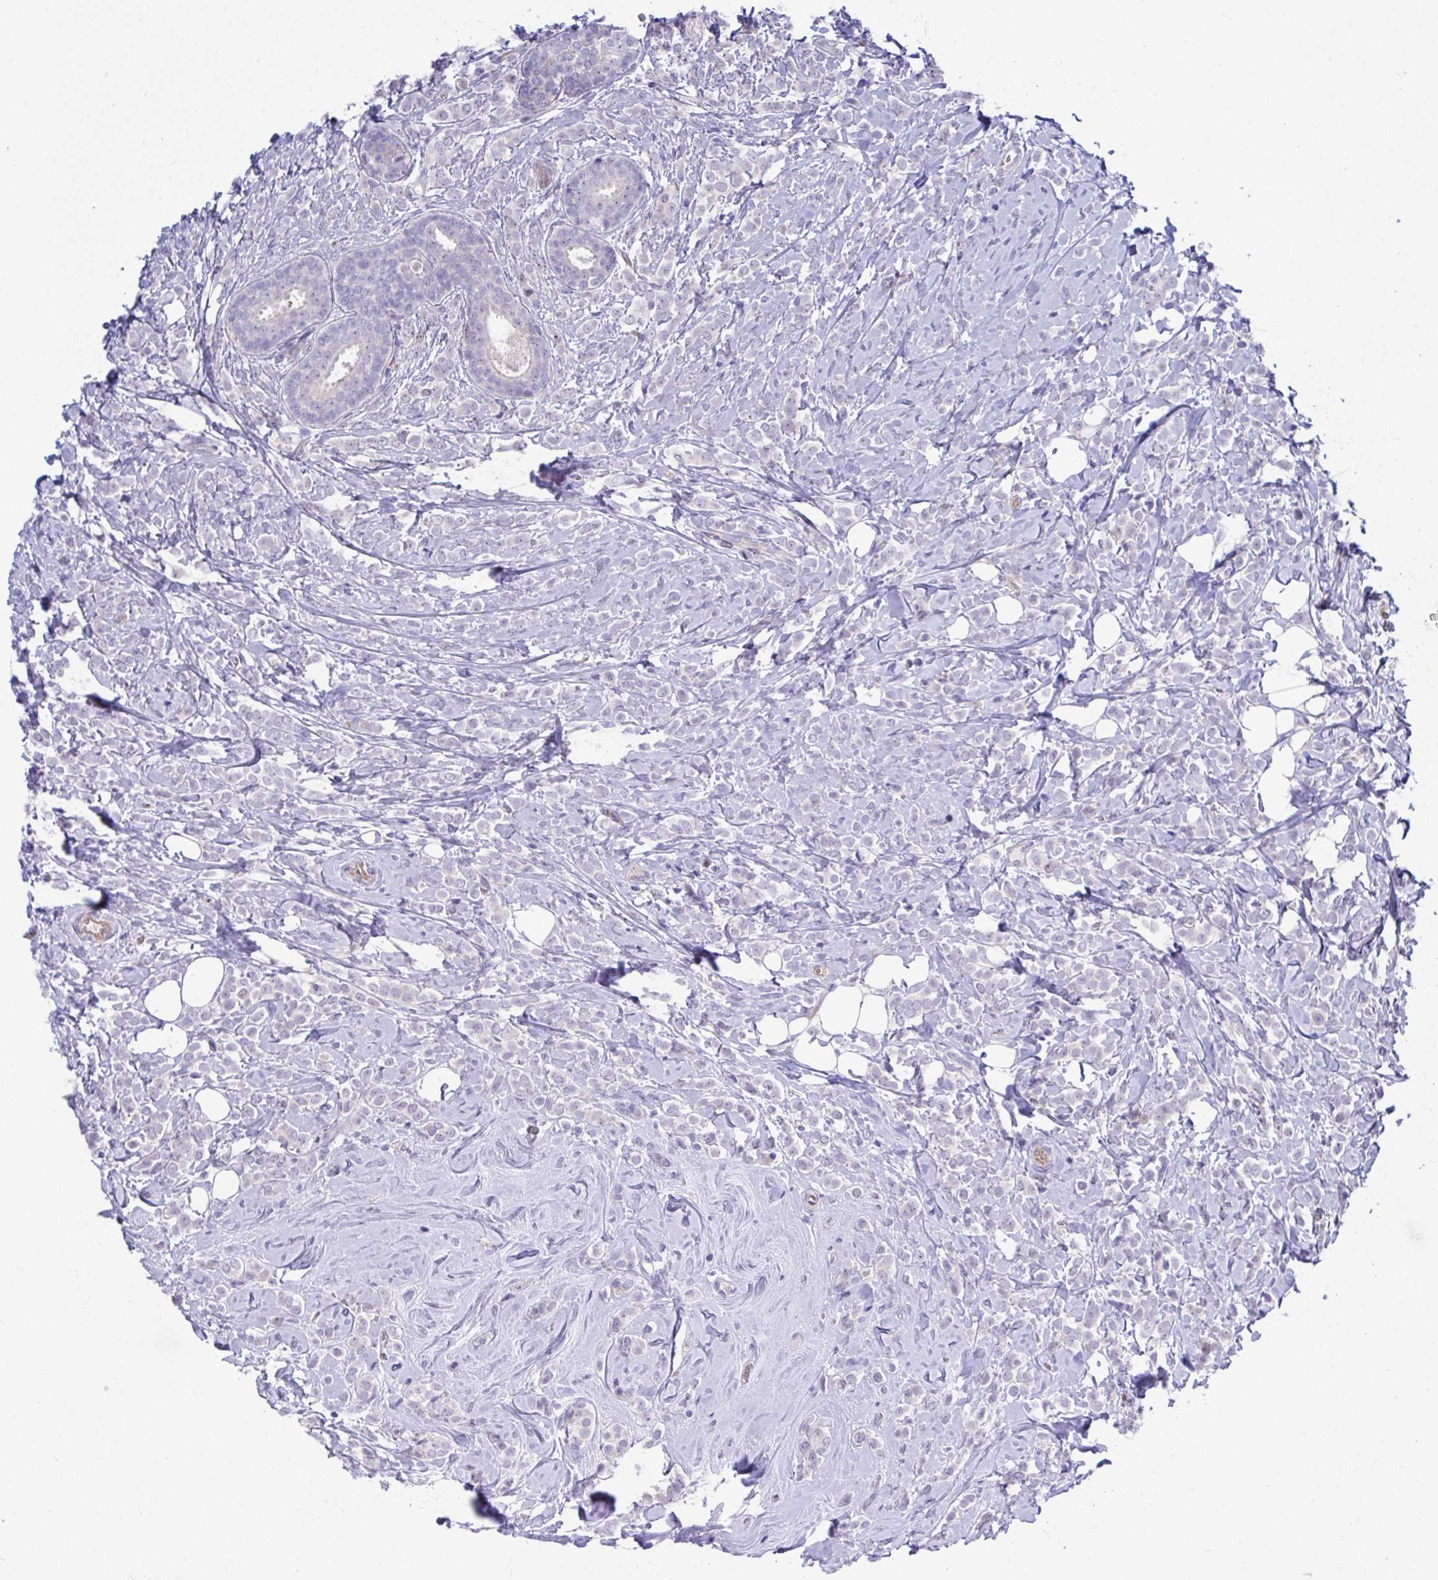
{"staining": {"intensity": "negative", "quantity": "none", "location": "none"}, "tissue": "breast cancer", "cell_type": "Tumor cells", "image_type": "cancer", "snomed": [{"axis": "morphology", "description": "Lobular carcinoma"}, {"axis": "topography", "description": "Breast"}], "caption": "Tumor cells are negative for brown protein staining in breast cancer (lobular carcinoma).", "gene": "CENPQ", "patient": {"sex": "female", "age": 49}}